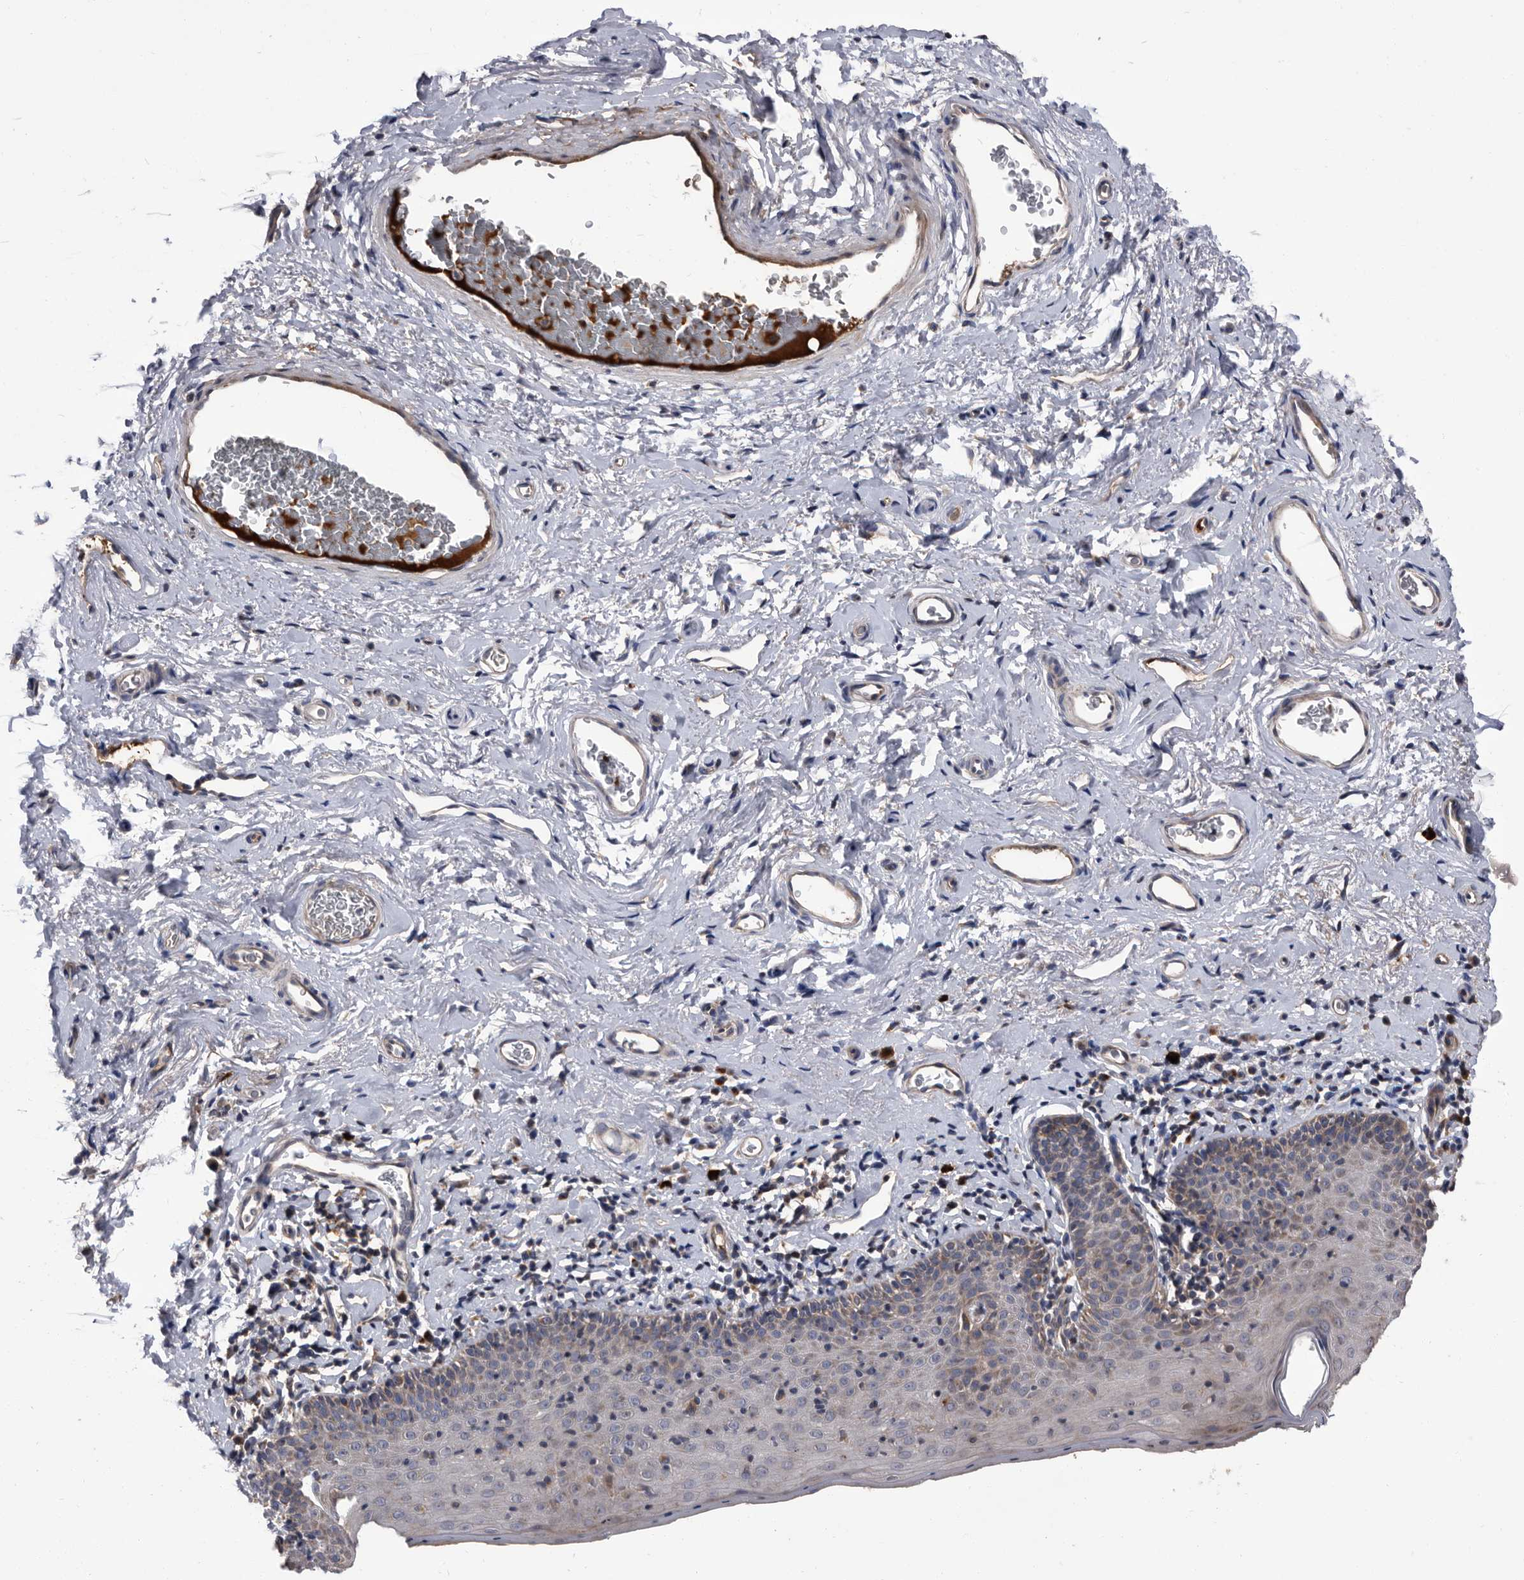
{"staining": {"intensity": "weak", "quantity": "25%-75%", "location": "cytoplasmic/membranous"}, "tissue": "skin", "cell_type": "Epidermal cells", "image_type": "normal", "snomed": [{"axis": "morphology", "description": "Normal tissue, NOS"}, {"axis": "topography", "description": "Vulva"}], "caption": "Benign skin exhibits weak cytoplasmic/membranous positivity in about 25%-75% of epidermal cells.", "gene": "DTNBP1", "patient": {"sex": "female", "age": 66}}